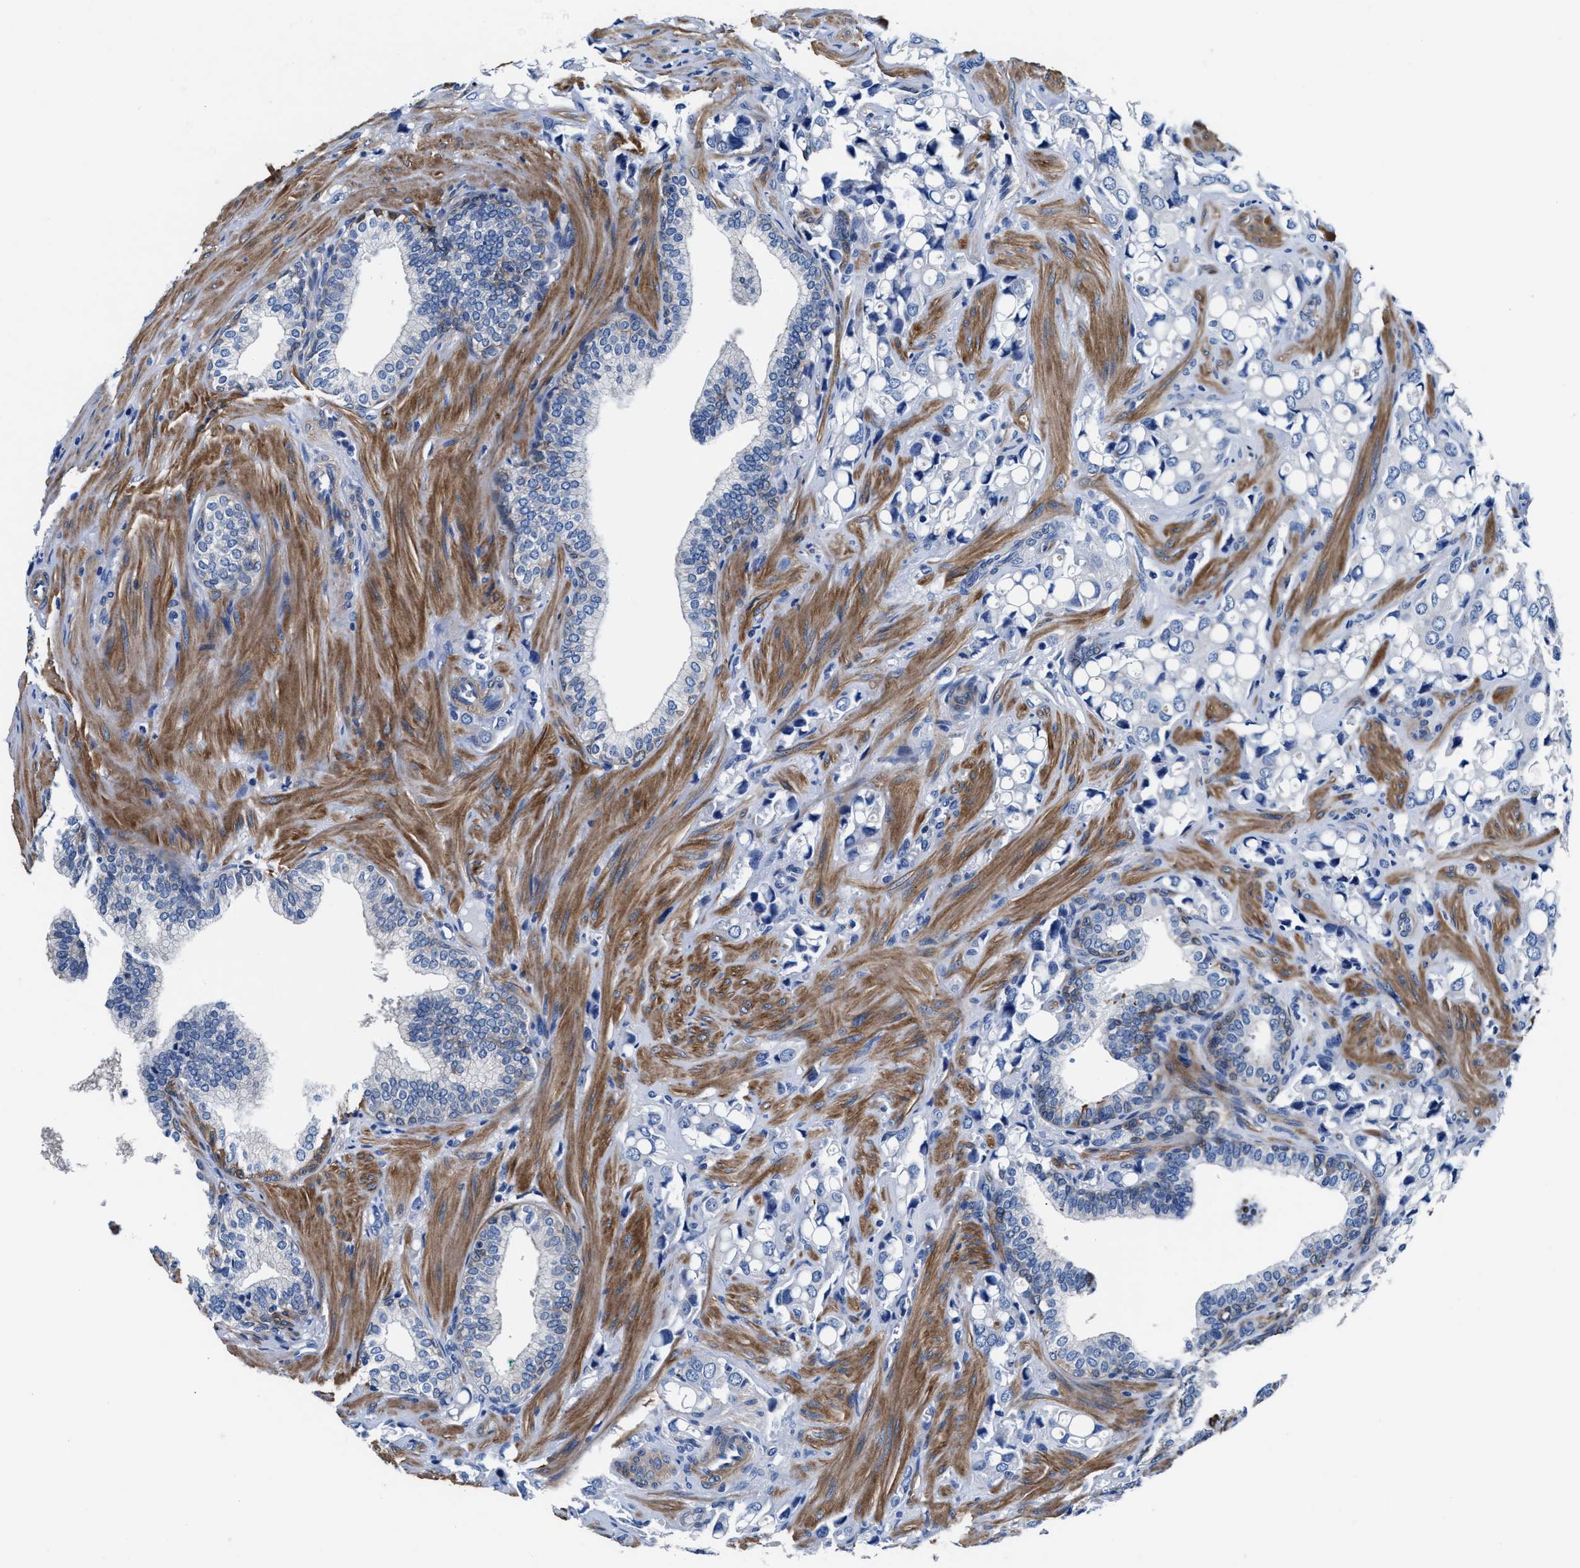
{"staining": {"intensity": "negative", "quantity": "none", "location": "none"}, "tissue": "prostate cancer", "cell_type": "Tumor cells", "image_type": "cancer", "snomed": [{"axis": "morphology", "description": "Adenocarcinoma, High grade"}, {"axis": "topography", "description": "Prostate"}], "caption": "Micrograph shows no protein positivity in tumor cells of prostate cancer tissue.", "gene": "PARG", "patient": {"sex": "male", "age": 52}}